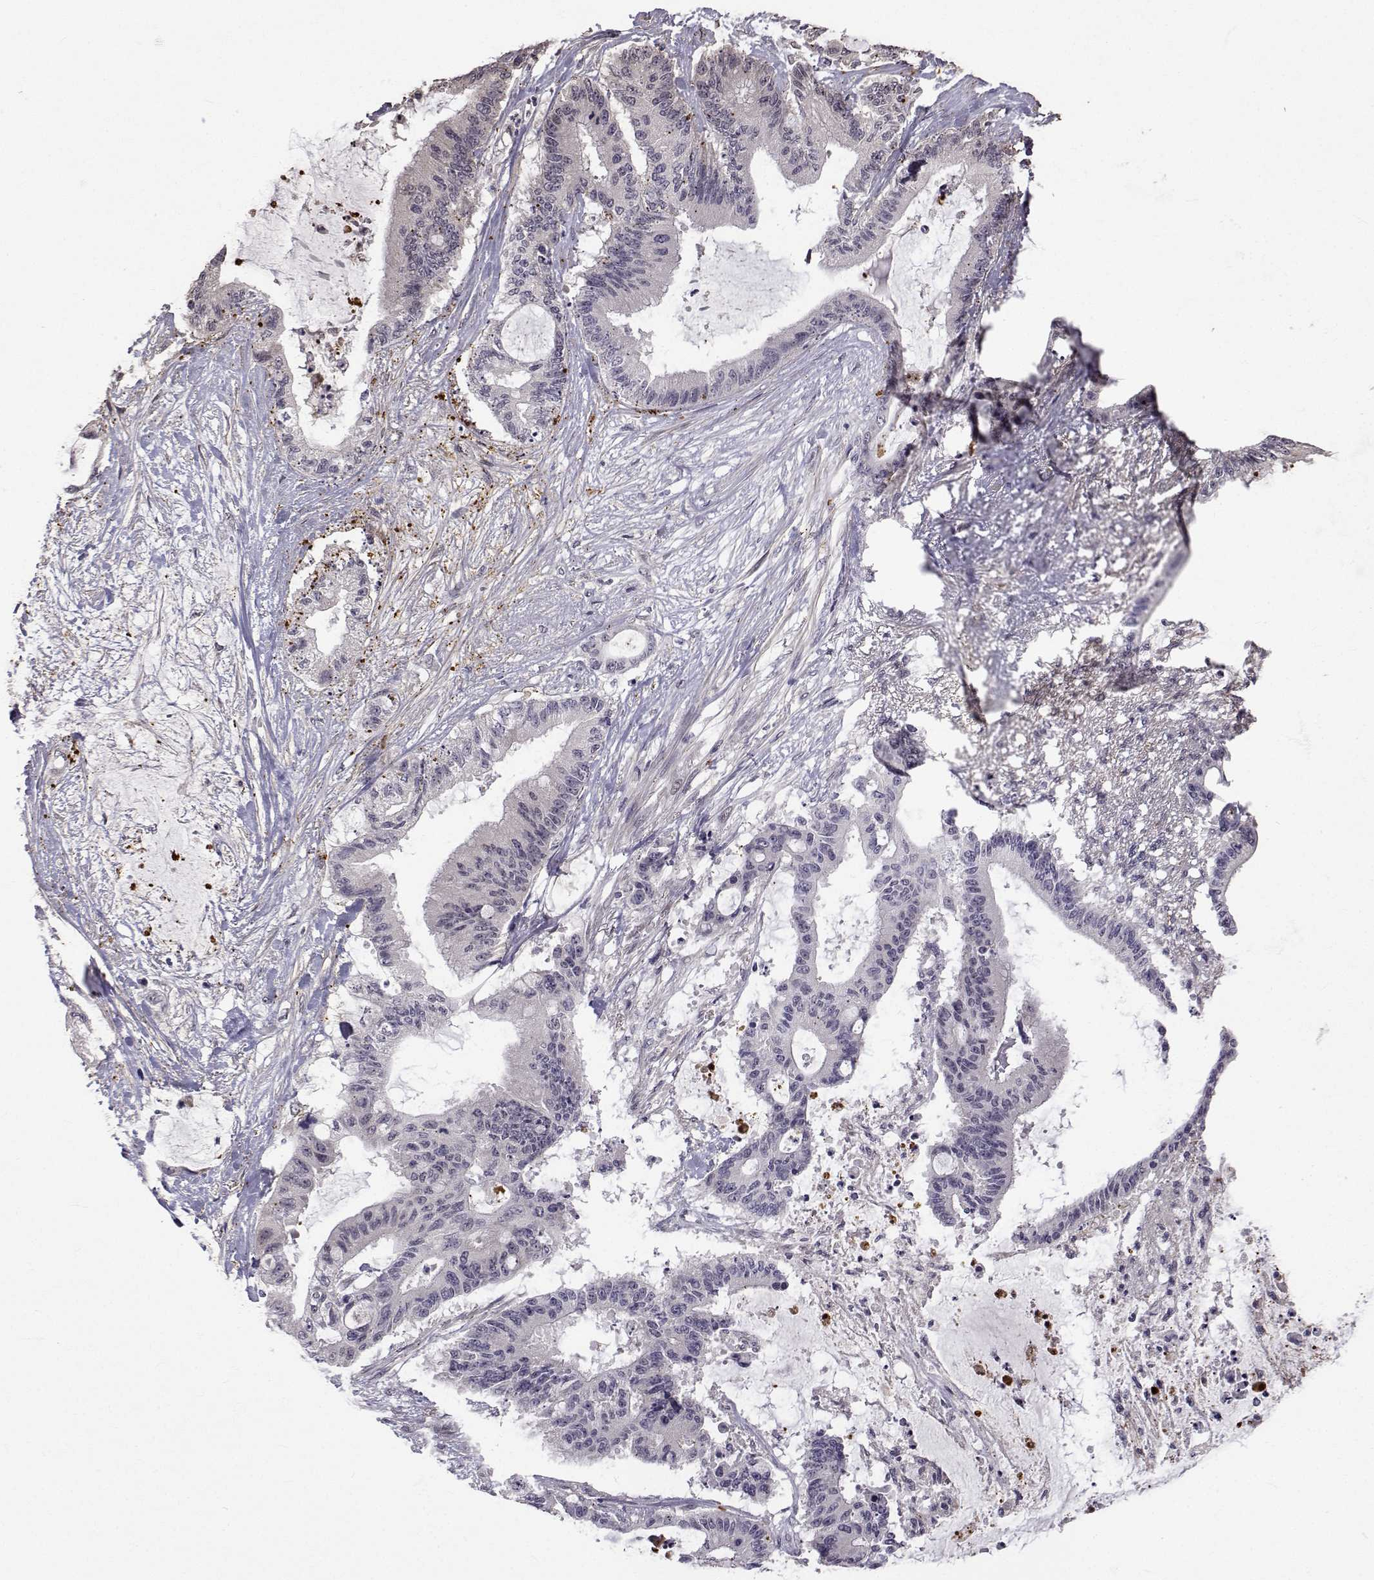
{"staining": {"intensity": "negative", "quantity": "none", "location": "none"}, "tissue": "liver cancer", "cell_type": "Tumor cells", "image_type": "cancer", "snomed": [{"axis": "morphology", "description": "Normal tissue, NOS"}, {"axis": "morphology", "description": "Cholangiocarcinoma"}, {"axis": "topography", "description": "Liver"}, {"axis": "topography", "description": "Peripheral nerve tissue"}], "caption": "High power microscopy histopathology image of an immunohistochemistry (IHC) micrograph of liver cancer, revealing no significant staining in tumor cells.", "gene": "SLC6A3", "patient": {"sex": "female", "age": 73}}